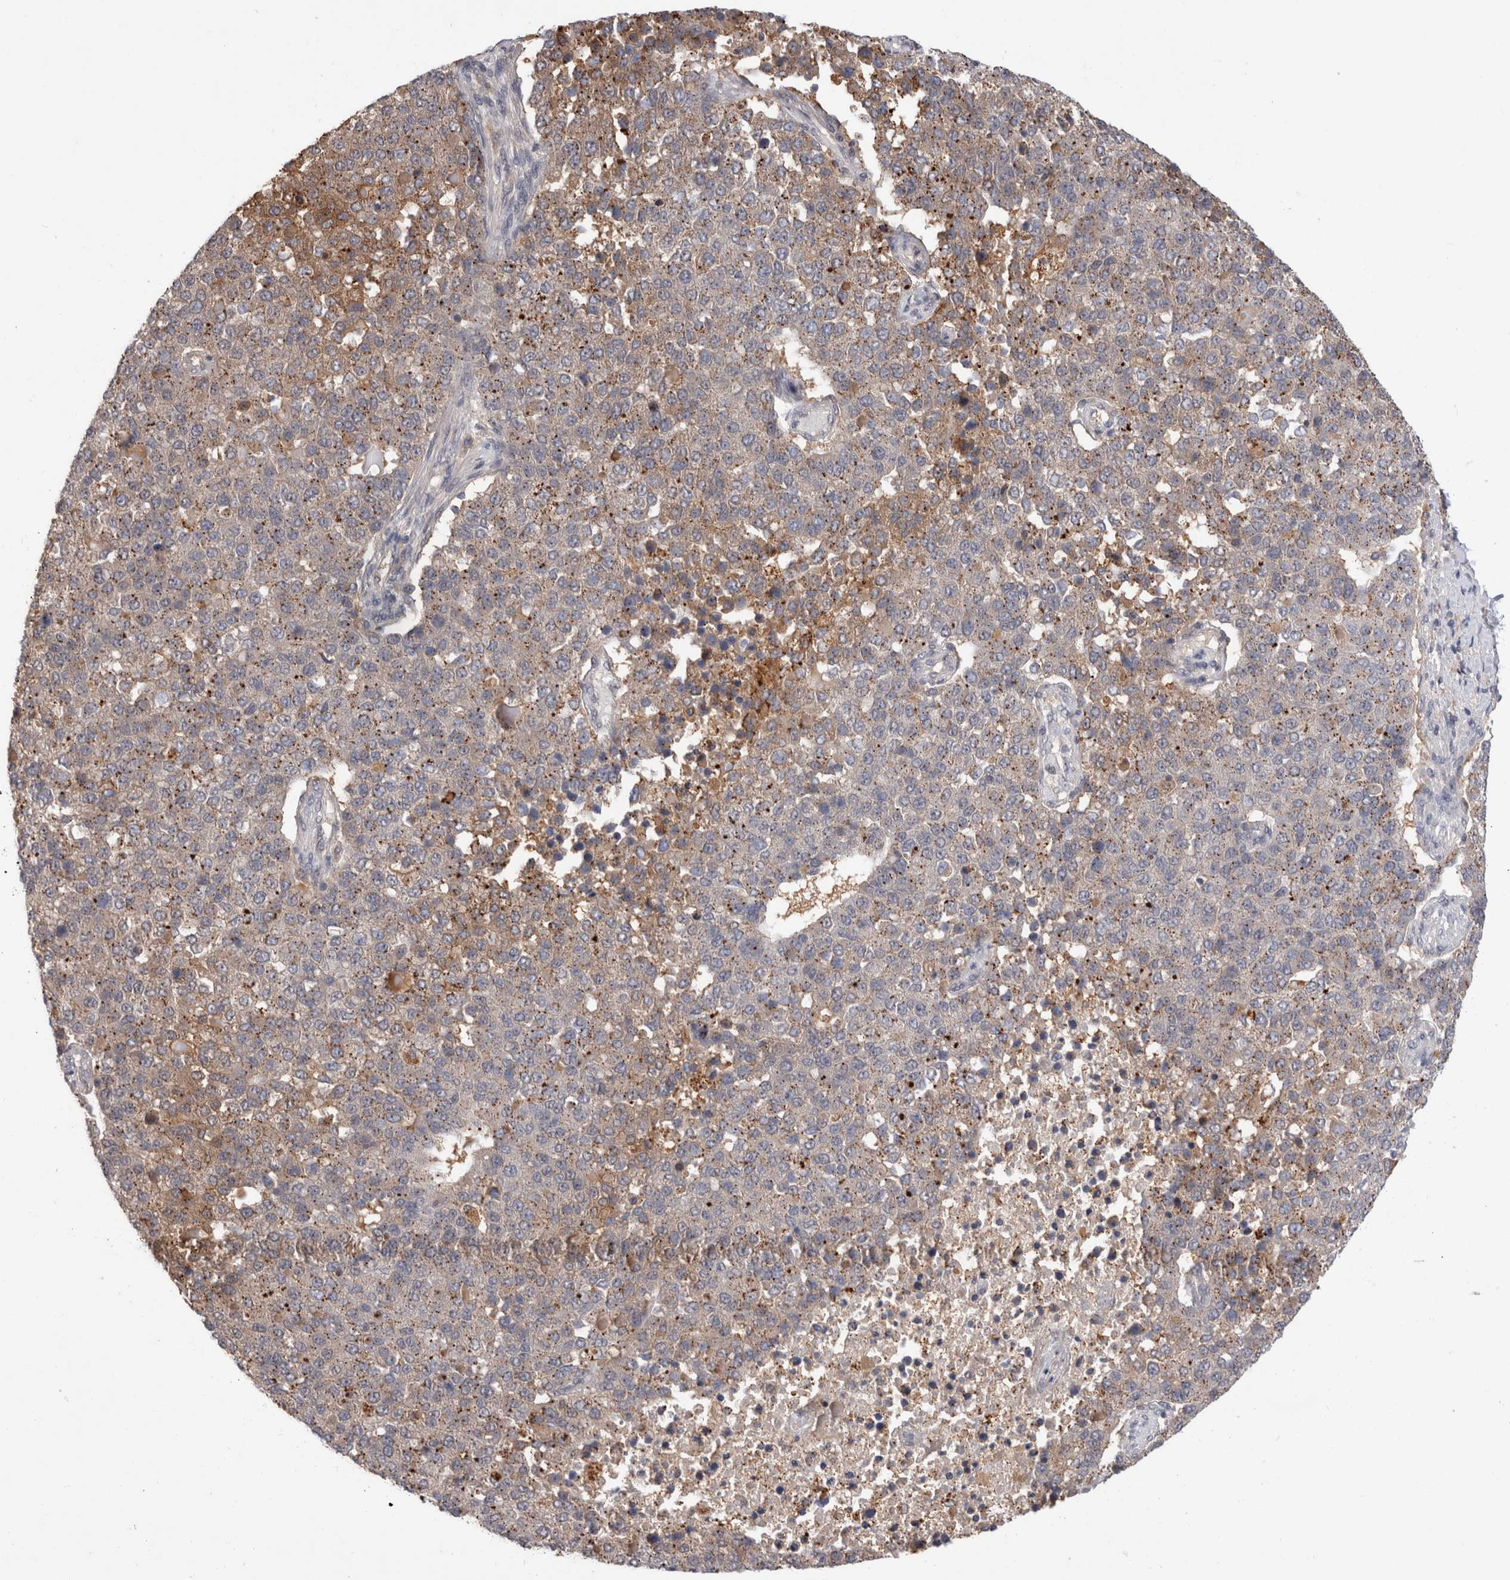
{"staining": {"intensity": "weak", "quantity": "25%-75%", "location": "cytoplasmic/membranous"}, "tissue": "pancreatic cancer", "cell_type": "Tumor cells", "image_type": "cancer", "snomed": [{"axis": "morphology", "description": "Adenocarcinoma, NOS"}, {"axis": "topography", "description": "Pancreas"}], "caption": "Protein analysis of adenocarcinoma (pancreatic) tissue shows weak cytoplasmic/membranous positivity in about 25%-75% of tumor cells.", "gene": "MRPL37", "patient": {"sex": "female", "age": 61}}